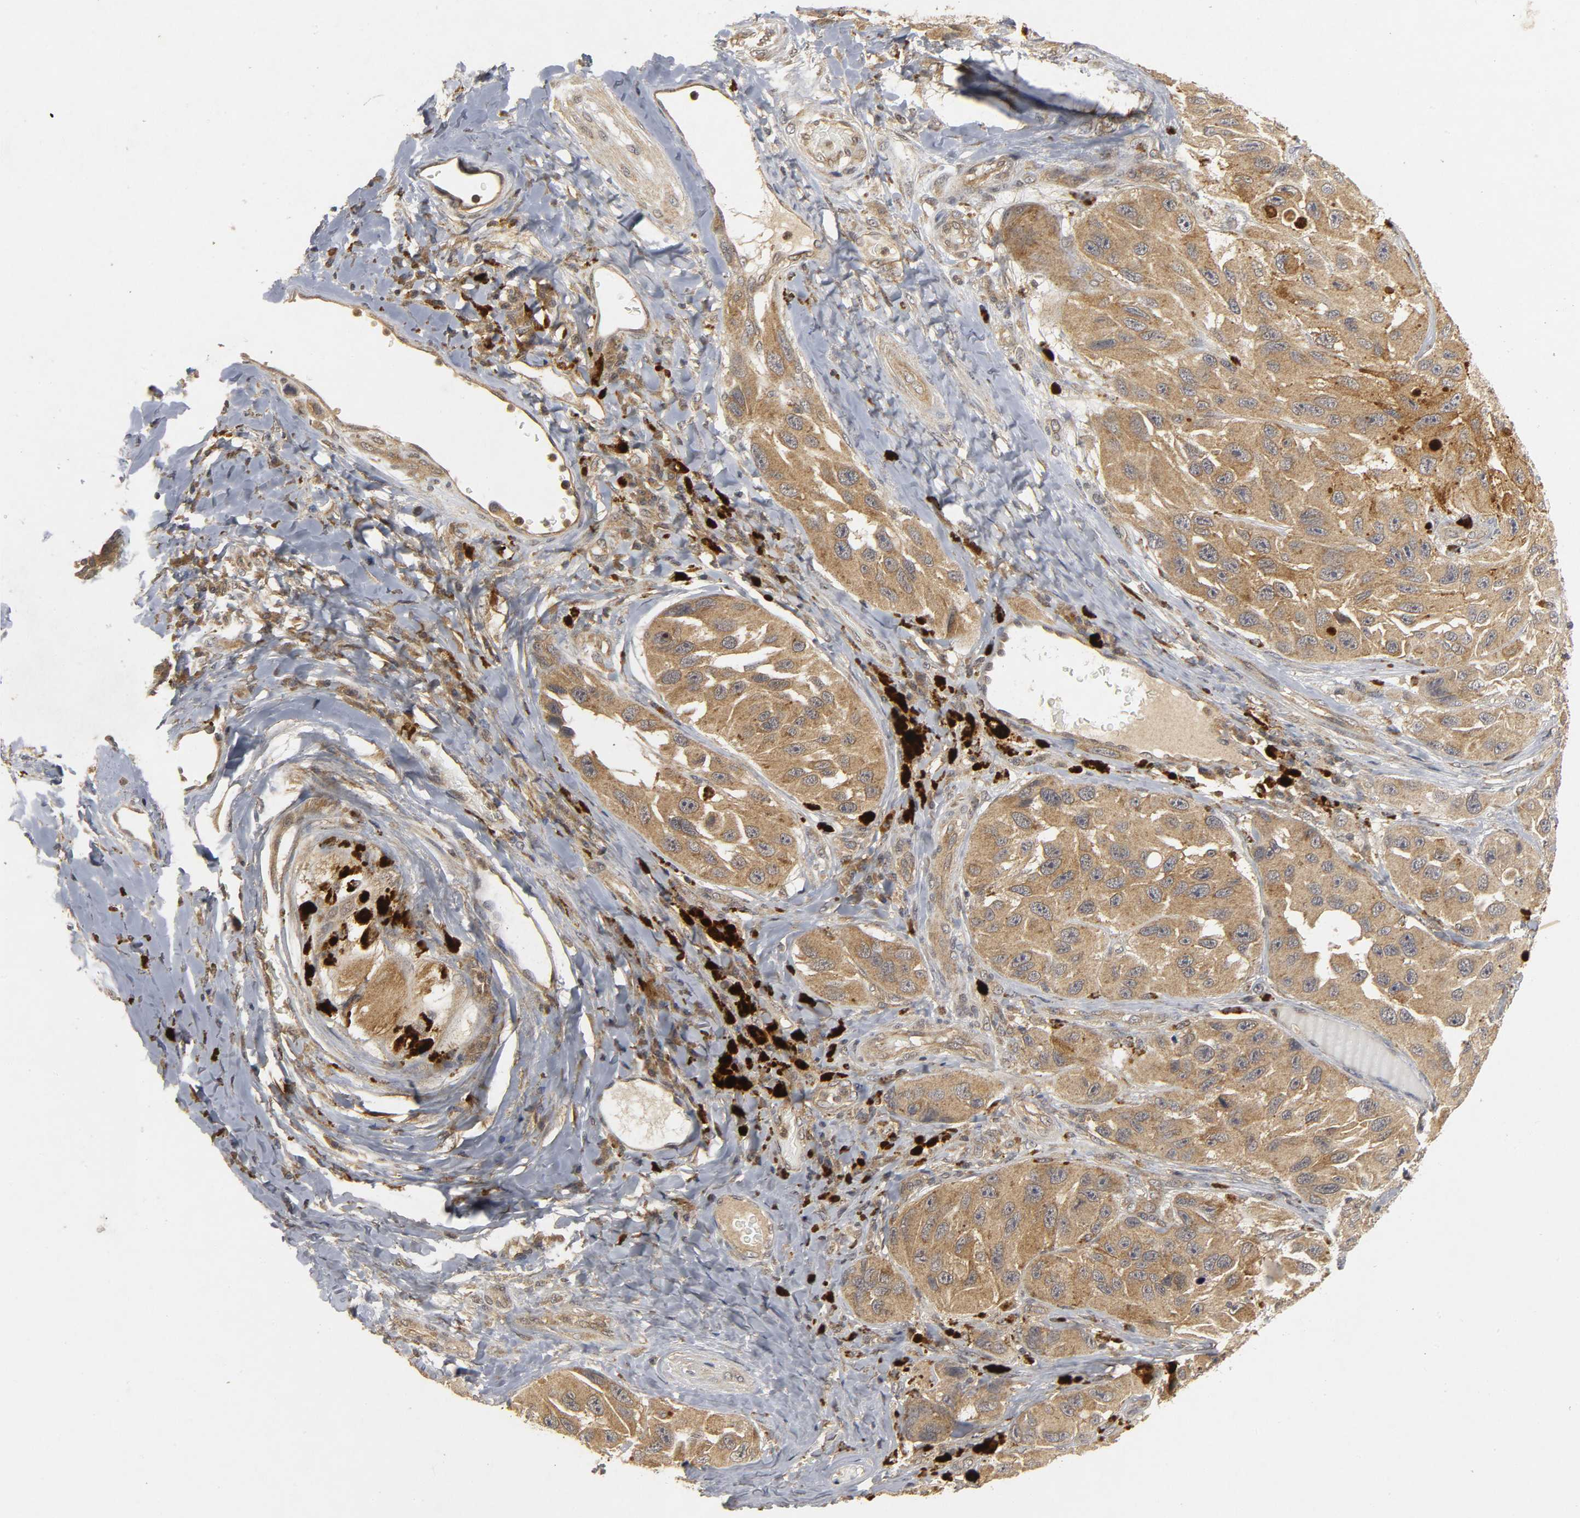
{"staining": {"intensity": "moderate", "quantity": ">75%", "location": "cytoplasmic/membranous"}, "tissue": "melanoma", "cell_type": "Tumor cells", "image_type": "cancer", "snomed": [{"axis": "morphology", "description": "Malignant melanoma, NOS"}, {"axis": "topography", "description": "Skin"}], "caption": "This photomicrograph reveals IHC staining of human malignant melanoma, with medium moderate cytoplasmic/membranous staining in about >75% of tumor cells.", "gene": "TRAF6", "patient": {"sex": "female", "age": 73}}